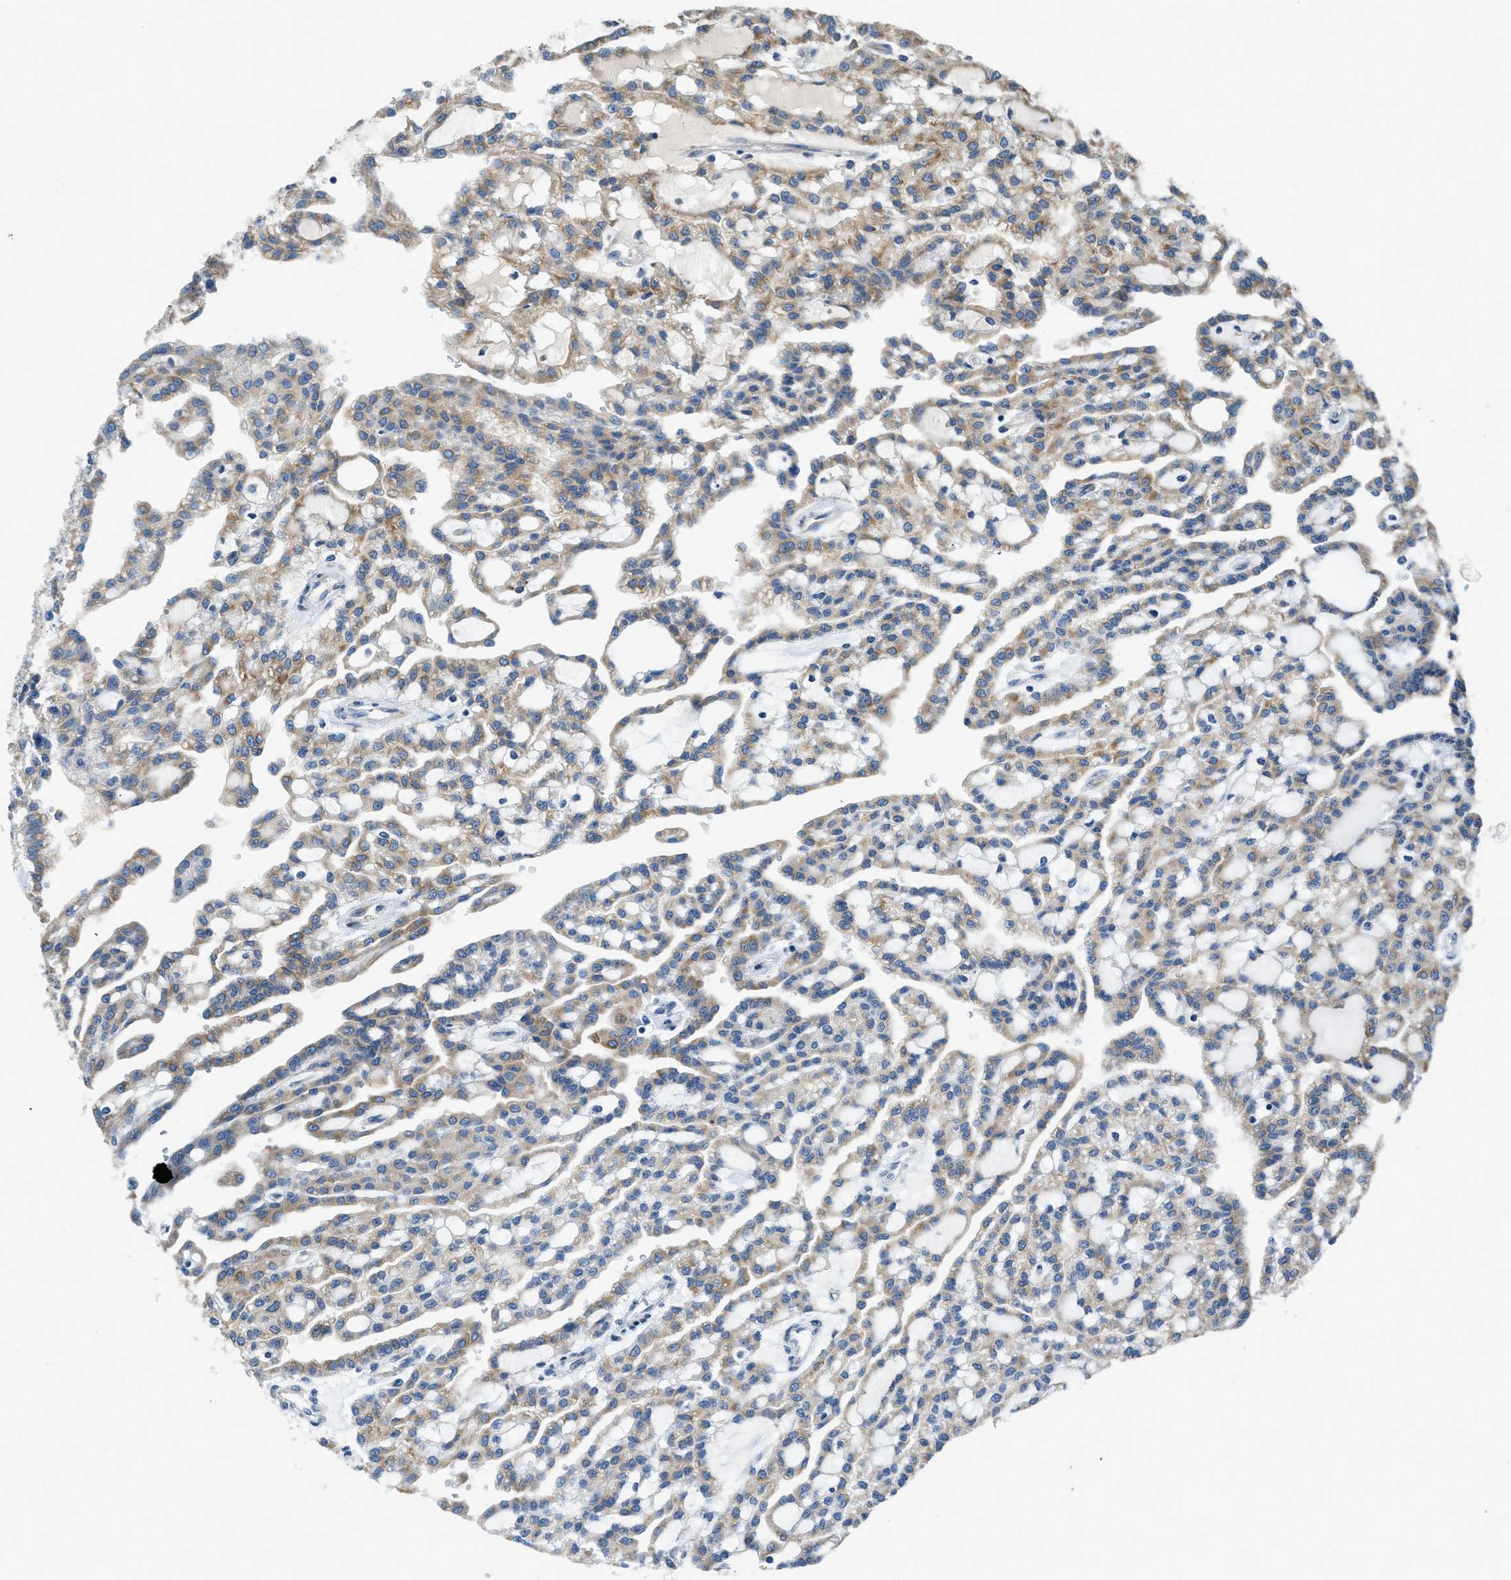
{"staining": {"intensity": "moderate", "quantity": ">75%", "location": "cytoplasmic/membranous"}, "tissue": "renal cancer", "cell_type": "Tumor cells", "image_type": "cancer", "snomed": [{"axis": "morphology", "description": "Adenocarcinoma, NOS"}, {"axis": "topography", "description": "Kidney"}], "caption": "A medium amount of moderate cytoplasmic/membranous positivity is appreciated in approximately >75% of tumor cells in adenocarcinoma (renal) tissue.", "gene": "GGCX", "patient": {"sex": "male", "age": 63}}